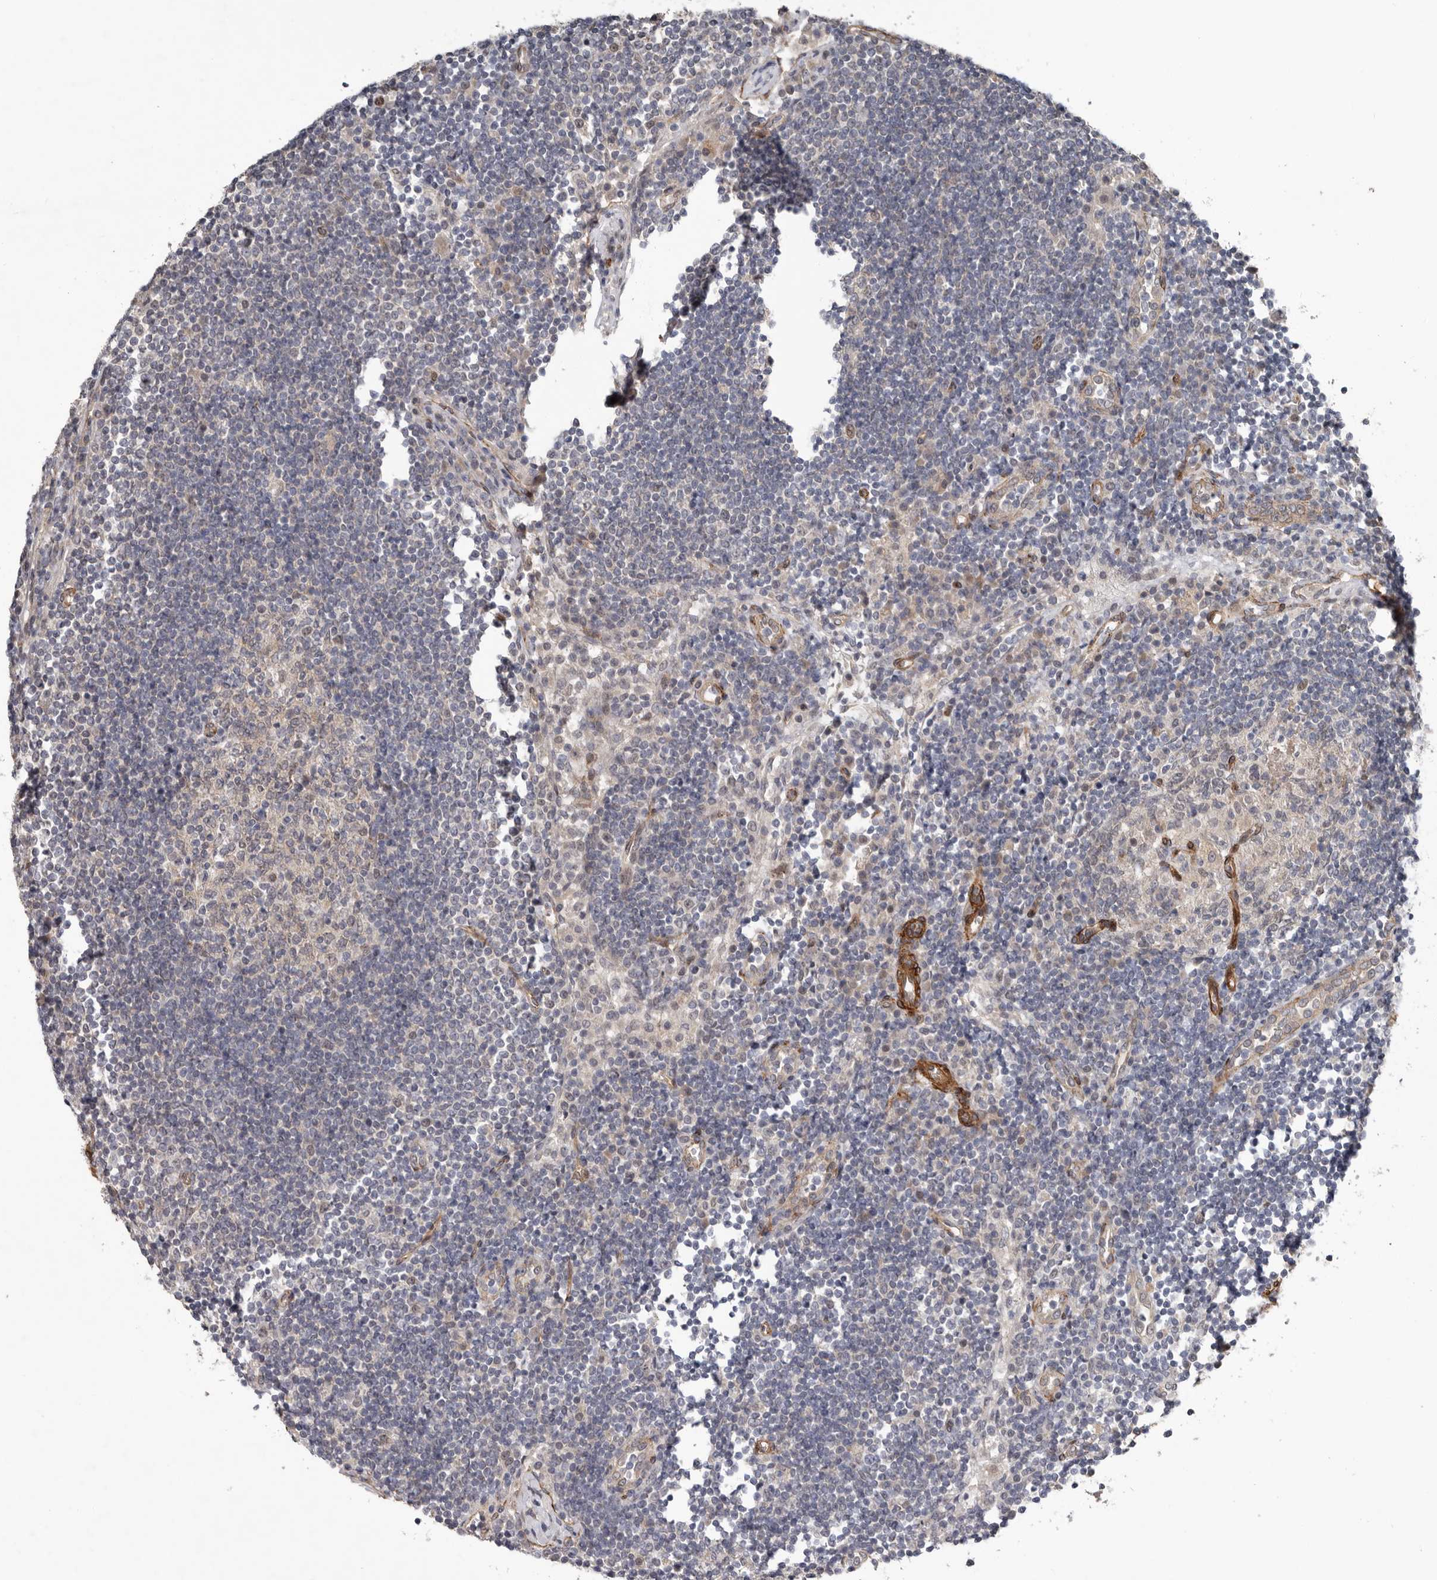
{"staining": {"intensity": "weak", "quantity": "25%-75%", "location": "cytoplasmic/membranous"}, "tissue": "lymph node", "cell_type": "Germinal center cells", "image_type": "normal", "snomed": [{"axis": "morphology", "description": "Normal tissue, NOS"}, {"axis": "topography", "description": "Lymph node"}], "caption": "High-power microscopy captured an immunohistochemistry micrograph of unremarkable lymph node, revealing weak cytoplasmic/membranous positivity in about 25%-75% of germinal center cells.", "gene": "RANBP17", "patient": {"sex": "female", "age": 53}}